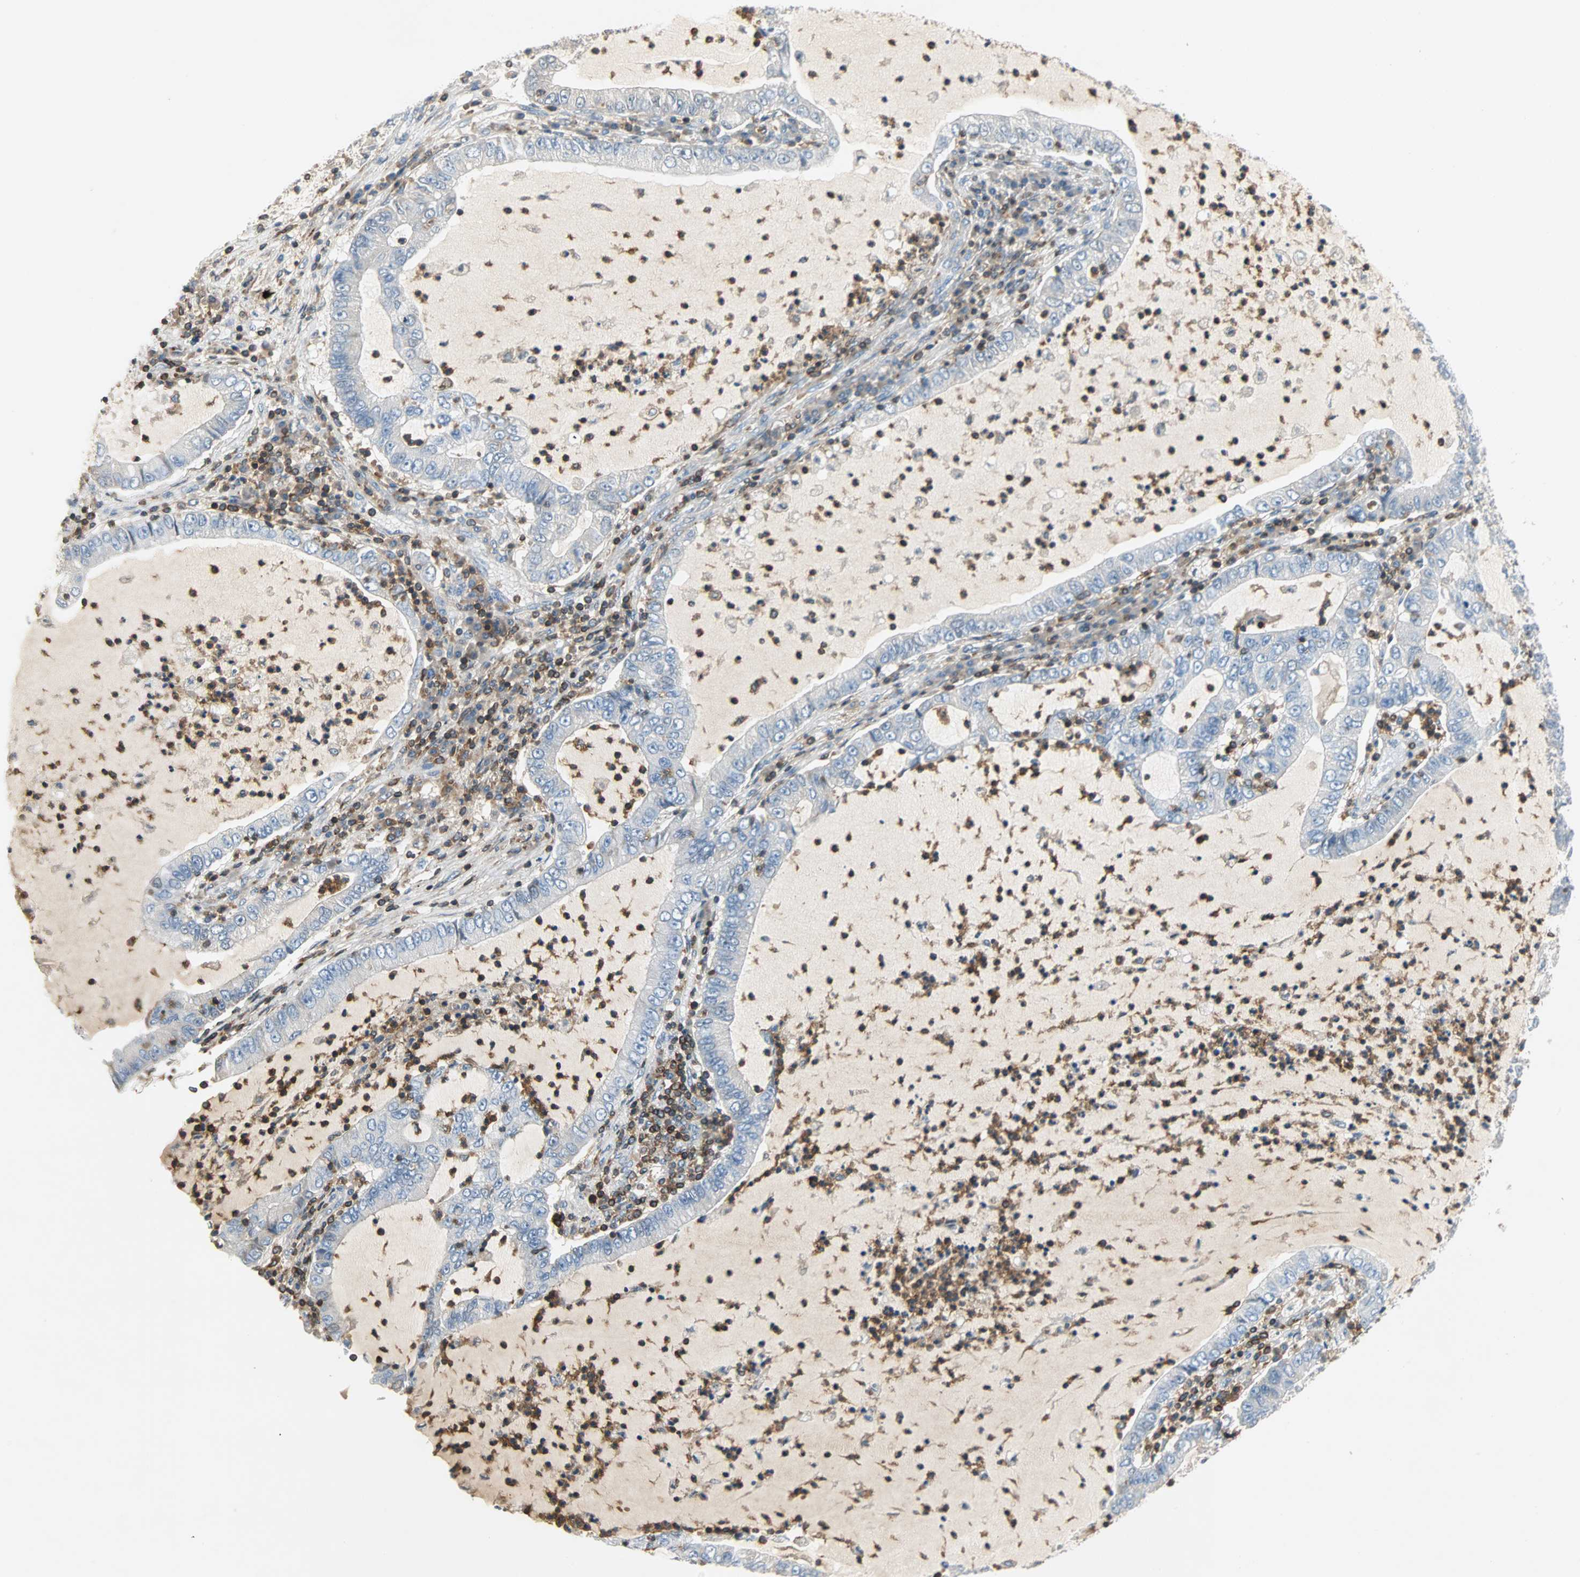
{"staining": {"intensity": "negative", "quantity": "none", "location": "none"}, "tissue": "lung cancer", "cell_type": "Tumor cells", "image_type": "cancer", "snomed": [{"axis": "morphology", "description": "Adenocarcinoma, NOS"}, {"axis": "topography", "description": "Lung"}], "caption": "Immunohistochemistry of human lung cancer (adenocarcinoma) displays no expression in tumor cells. (DAB (3,3'-diaminobenzidine) immunohistochemistry (IHC) with hematoxylin counter stain).", "gene": "FMNL1", "patient": {"sex": "female", "age": 51}}